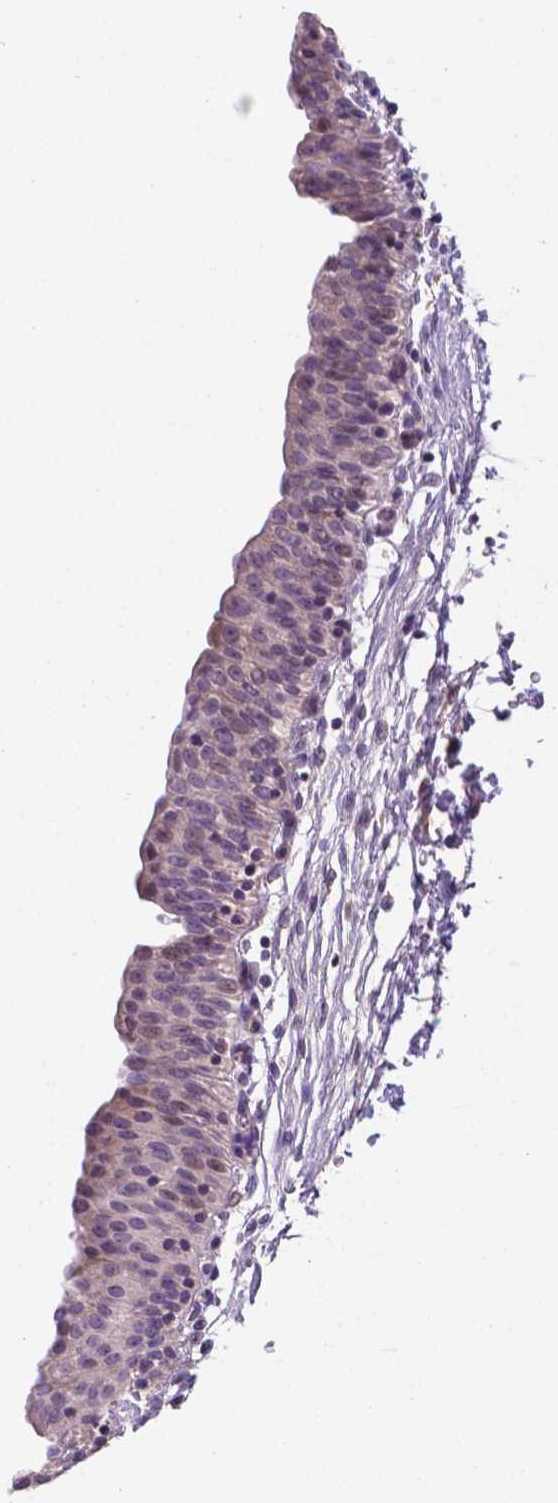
{"staining": {"intensity": "weak", "quantity": "<25%", "location": "cytoplasmic/membranous"}, "tissue": "urinary bladder", "cell_type": "Urothelial cells", "image_type": "normal", "snomed": [{"axis": "morphology", "description": "Normal tissue, NOS"}, {"axis": "topography", "description": "Urinary bladder"}], "caption": "Immunohistochemical staining of unremarkable human urinary bladder exhibits no significant positivity in urothelial cells.", "gene": "TM4SF20", "patient": {"sex": "male", "age": 56}}